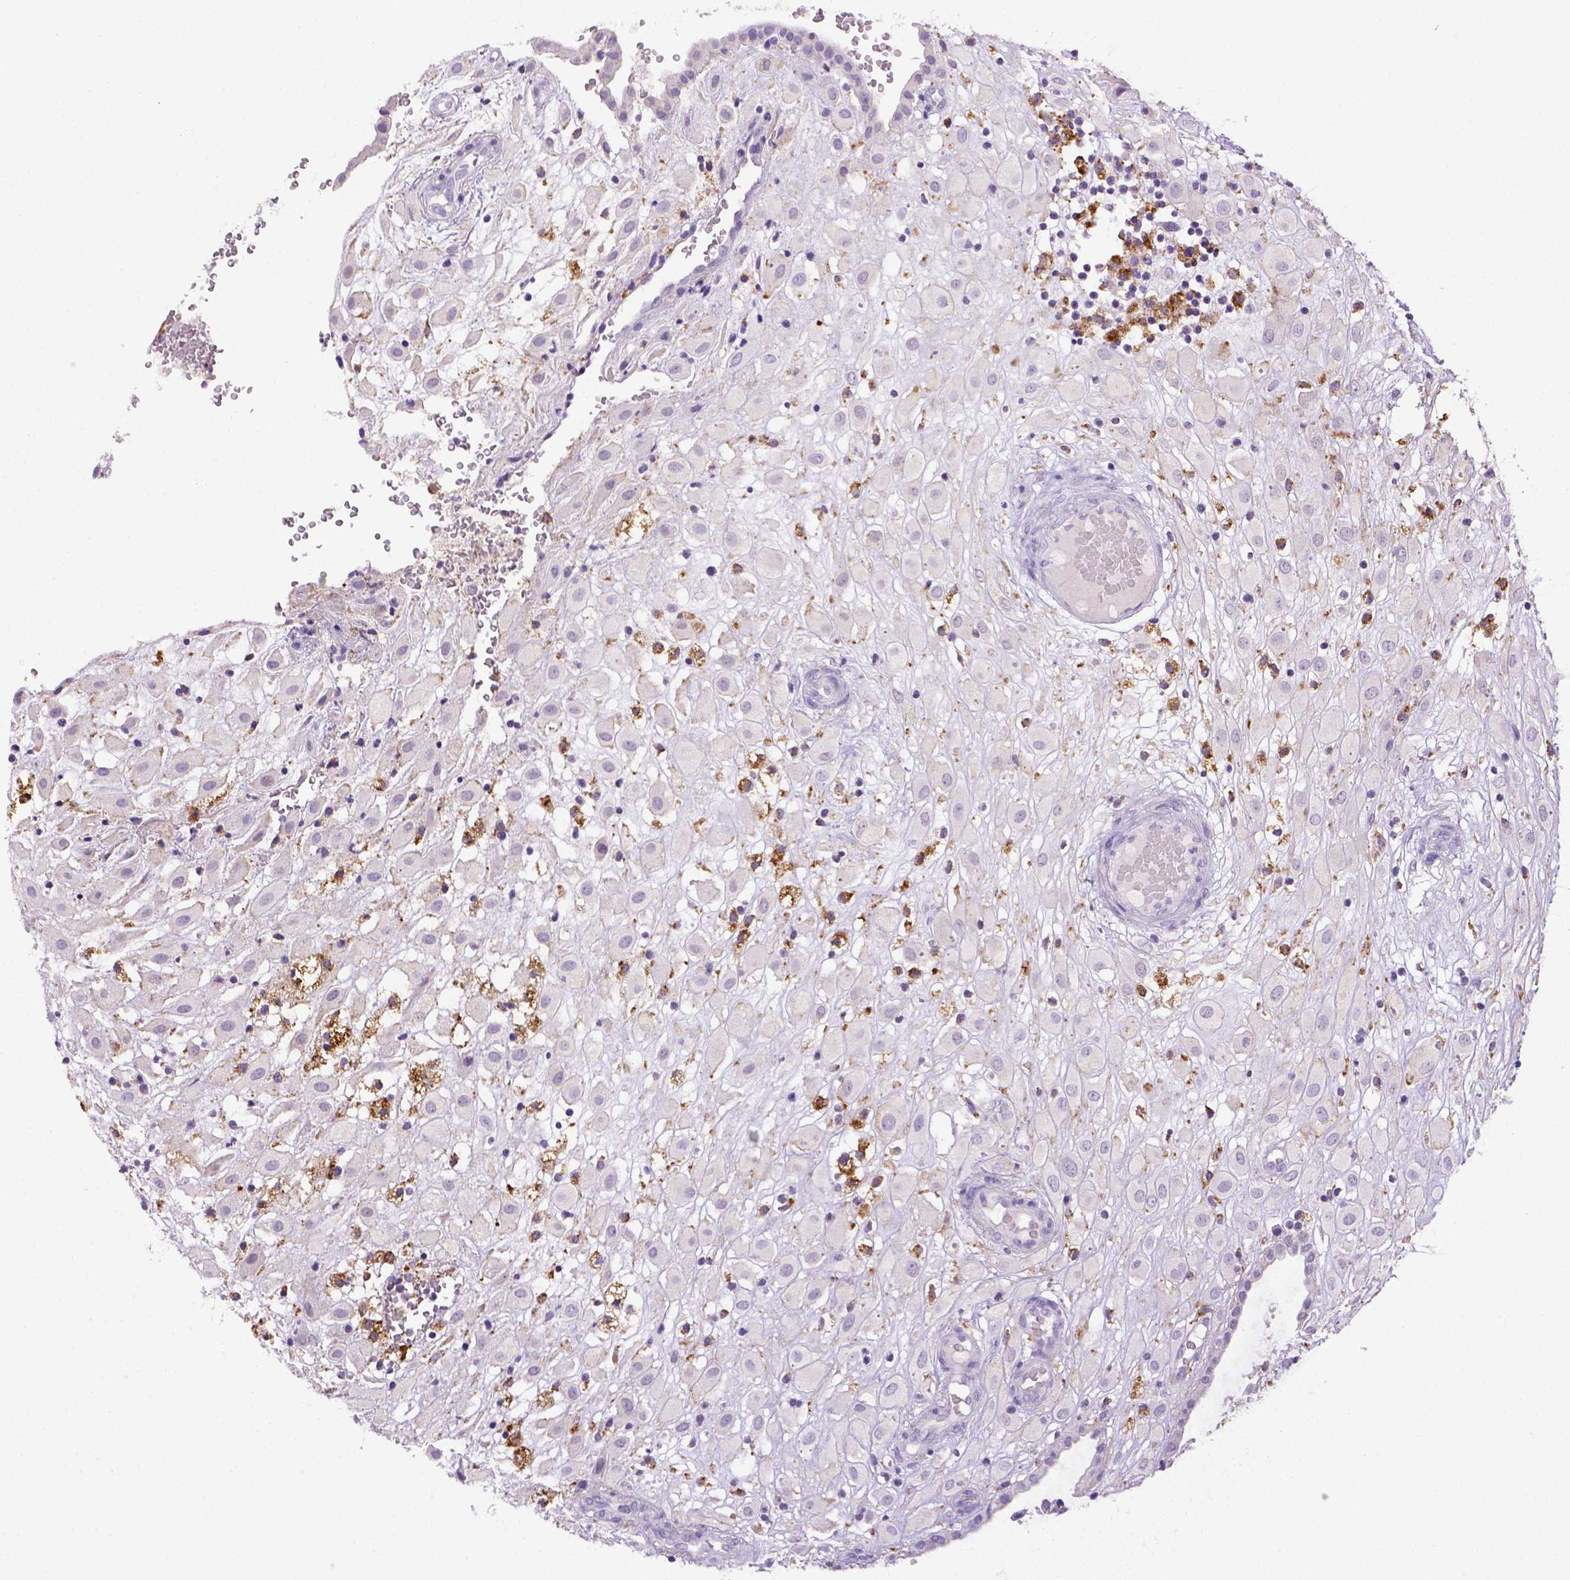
{"staining": {"intensity": "negative", "quantity": "none", "location": "none"}, "tissue": "placenta", "cell_type": "Decidual cells", "image_type": "normal", "snomed": [{"axis": "morphology", "description": "Normal tissue, NOS"}, {"axis": "topography", "description": "Placenta"}], "caption": "Normal placenta was stained to show a protein in brown. There is no significant expression in decidual cells. (Immunohistochemistry, brightfield microscopy, high magnification).", "gene": "CD68", "patient": {"sex": "female", "age": 24}}